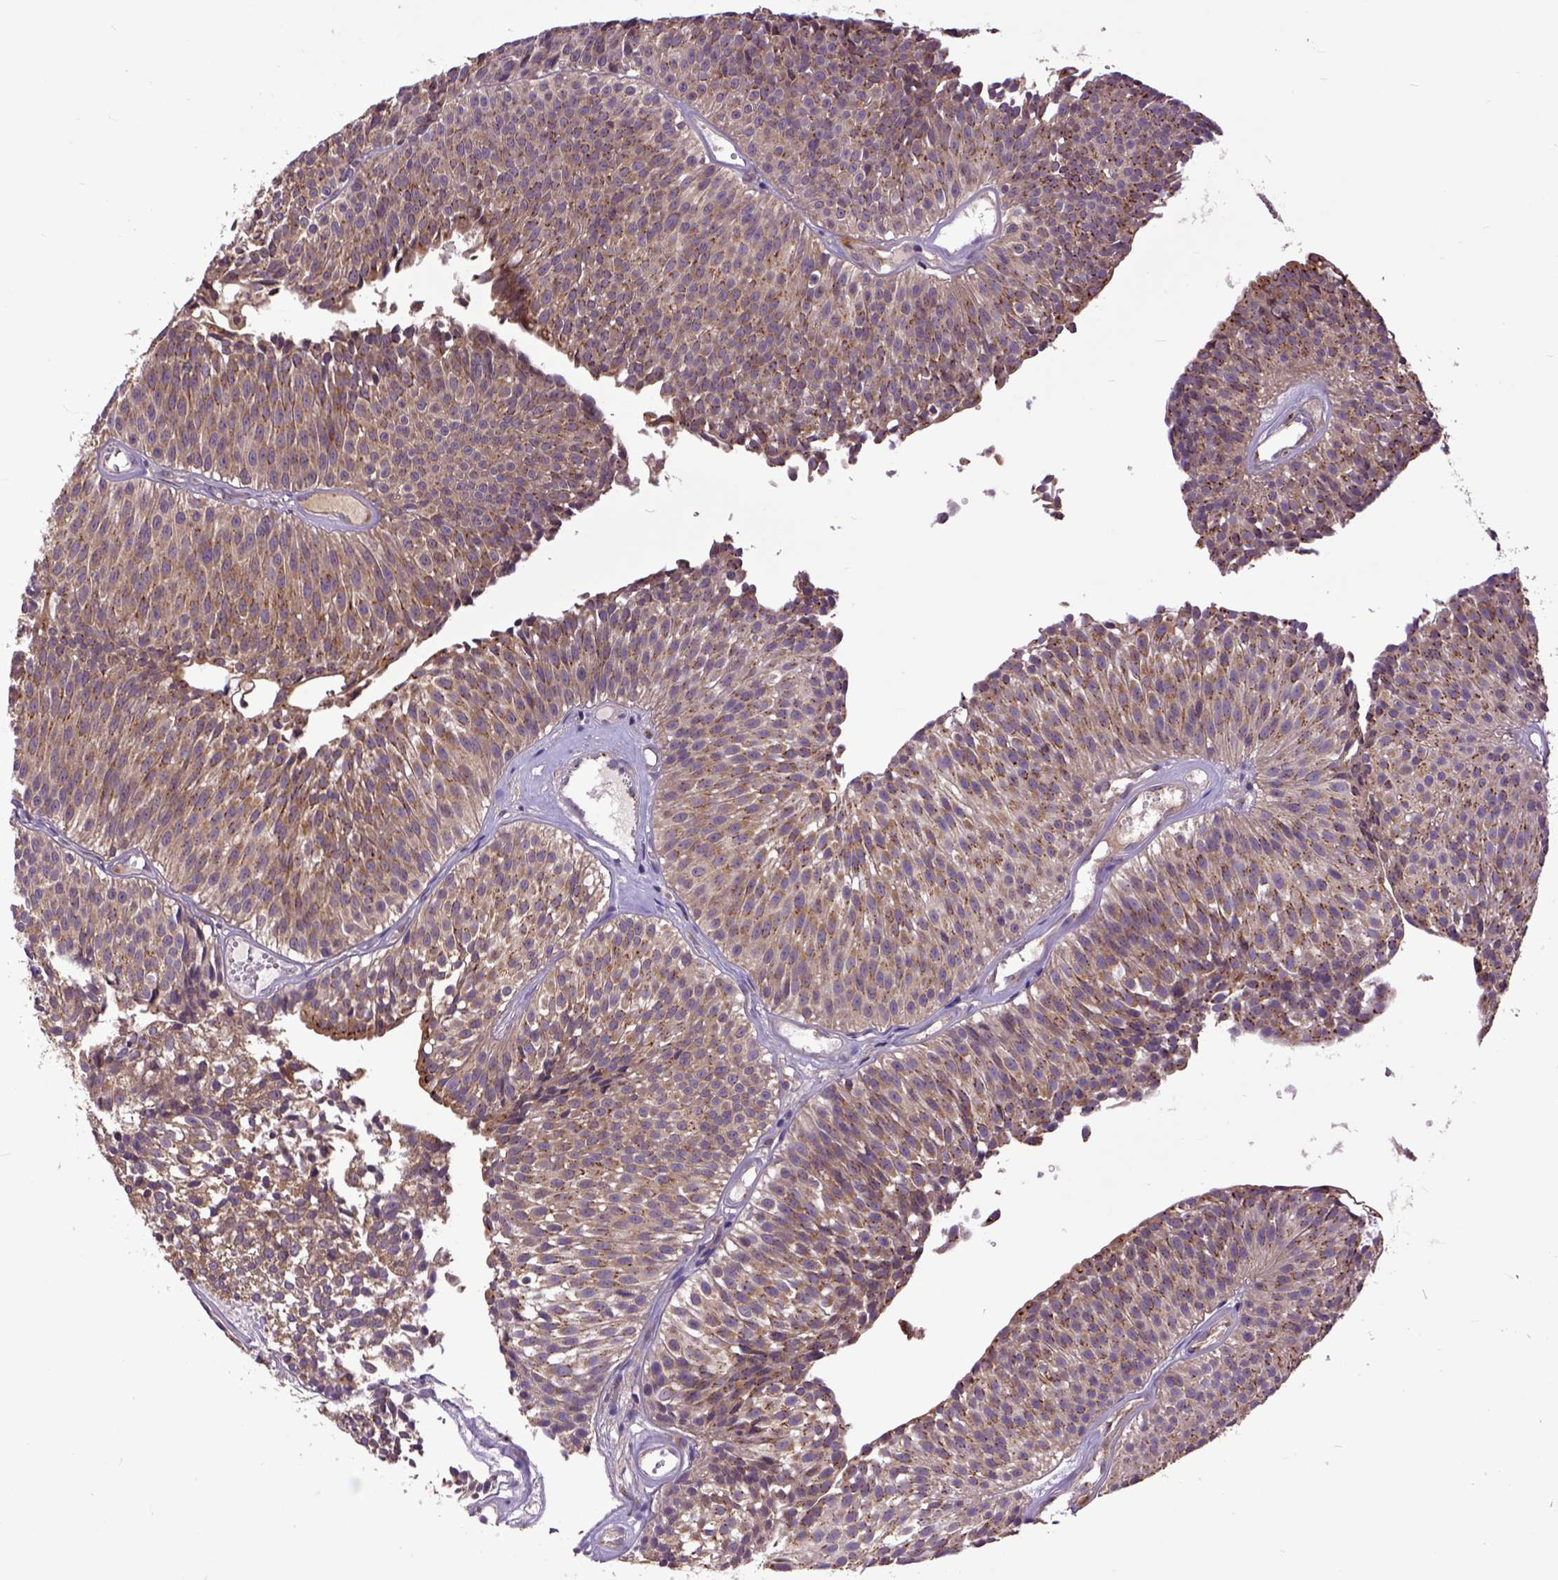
{"staining": {"intensity": "moderate", "quantity": ">75%", "location": "cytoplasmic/membranous"}, "tissue": "urothelial cancer", "cell_type": "Tumor cells", "image_type": "cancer", "snomed": [{"axis": "morphology", "description": "Urothelial carcinoma, Low grade"}, {"axis": "topography", "description": "Urinary bladder"}], "caption": "High-power microscopy captured an immunohistochemistry (IHC) photomicrograph of urothelial carcinoma (low-grade), revealing moderate cytoplasmic/membranous positivity in approximately >75% of tumor cells.", "gene": "ARL1", "patient": {"sex": "male", "age": 63}}